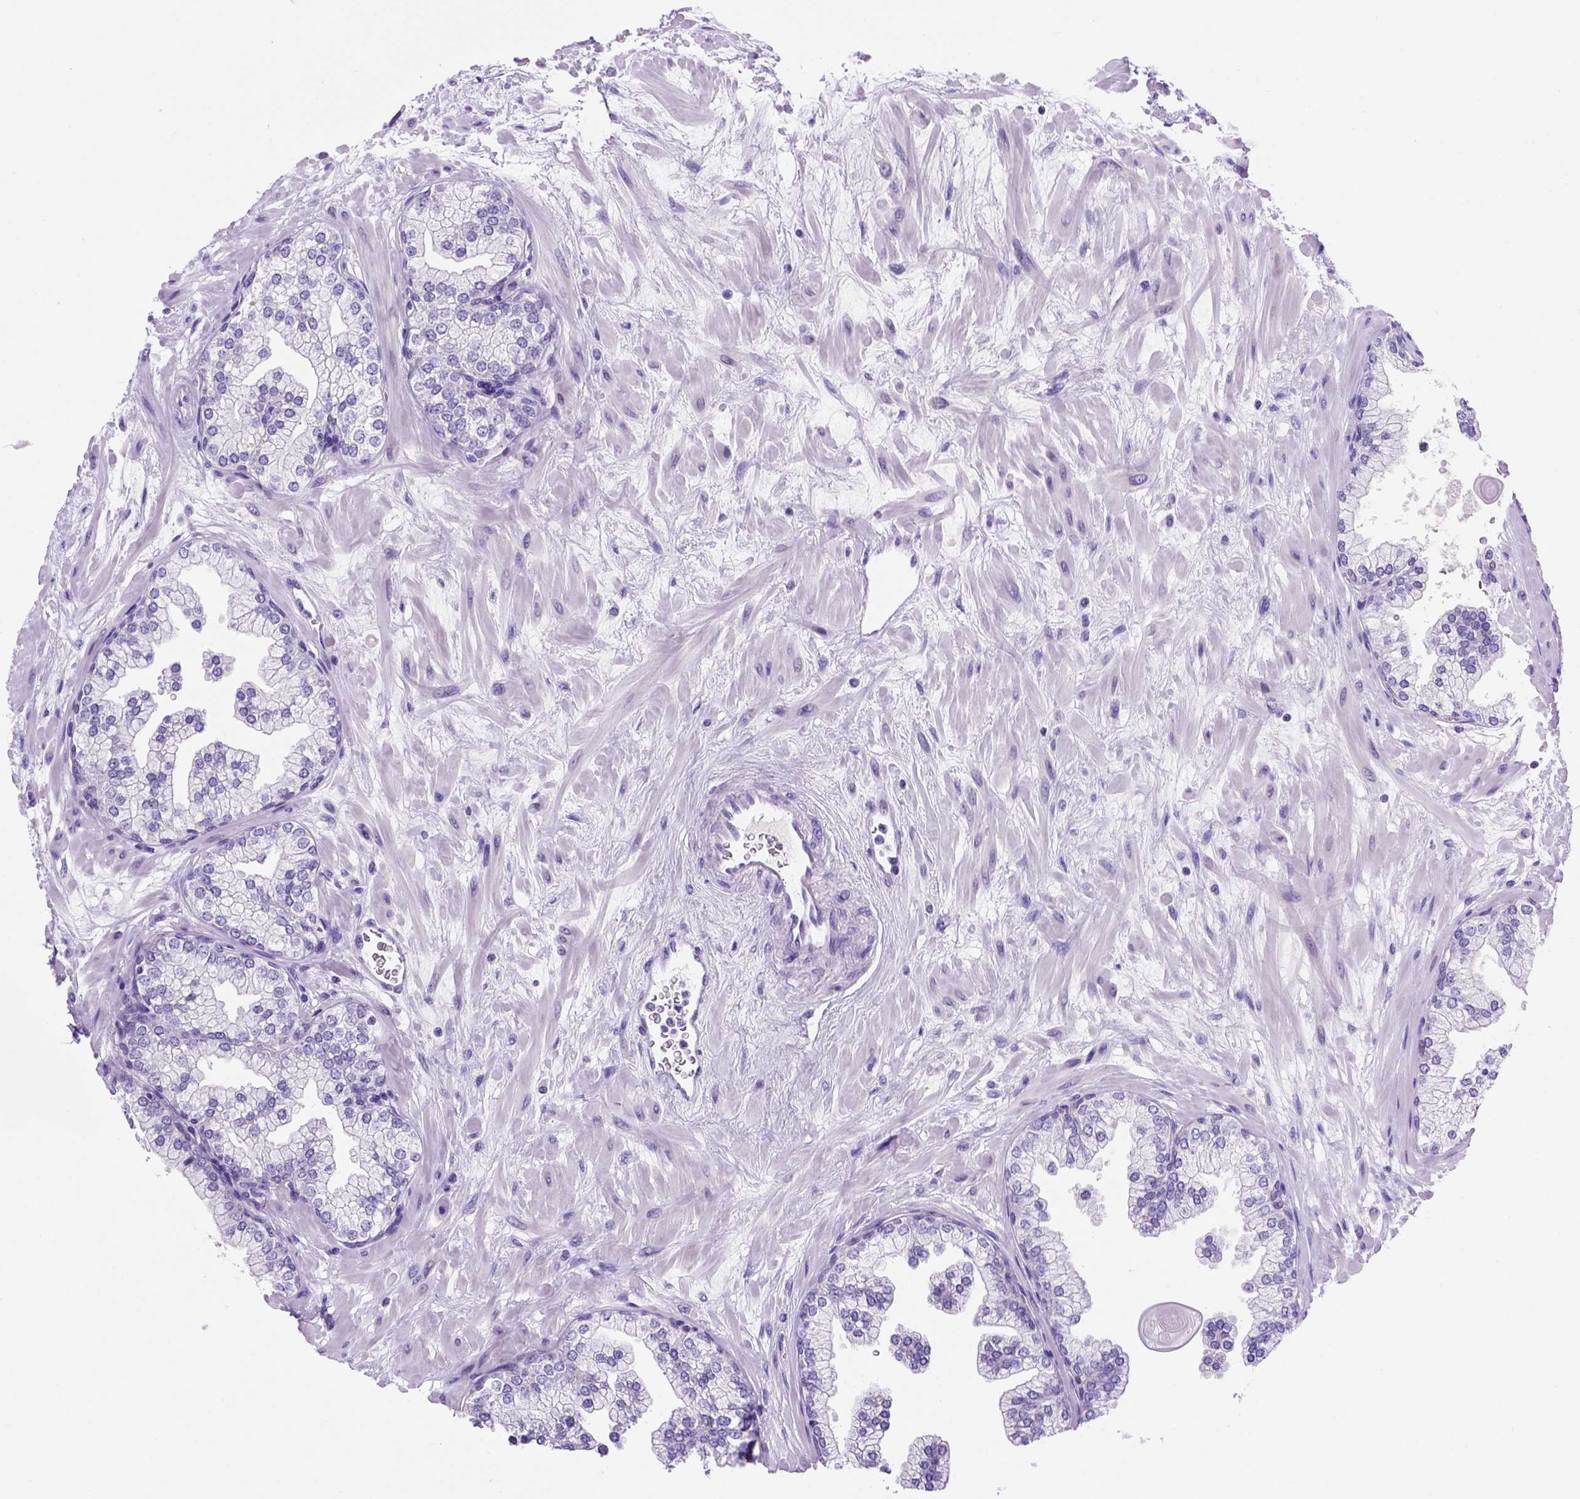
{"staining": {"intensity": "negative", "quantity": "none", "location": "none"}, "tissue": "prostate", "cell_type": "Glandular cells", "image_type": "normal", "snomed": [{"axis": "morphology", "description": "Normal tissue, NOS"}, {"axis": "topography", "description": "Prostate"}, {"axis": "topography", "description": "Peripheral nerve tissue"}], "caption": "IHC image of unremarkable human prostate stained for a protein (brown), which shows no staining in glandular cells.", "gene": "FOXI1", "patient": {"sex": "male", "age": 61}}